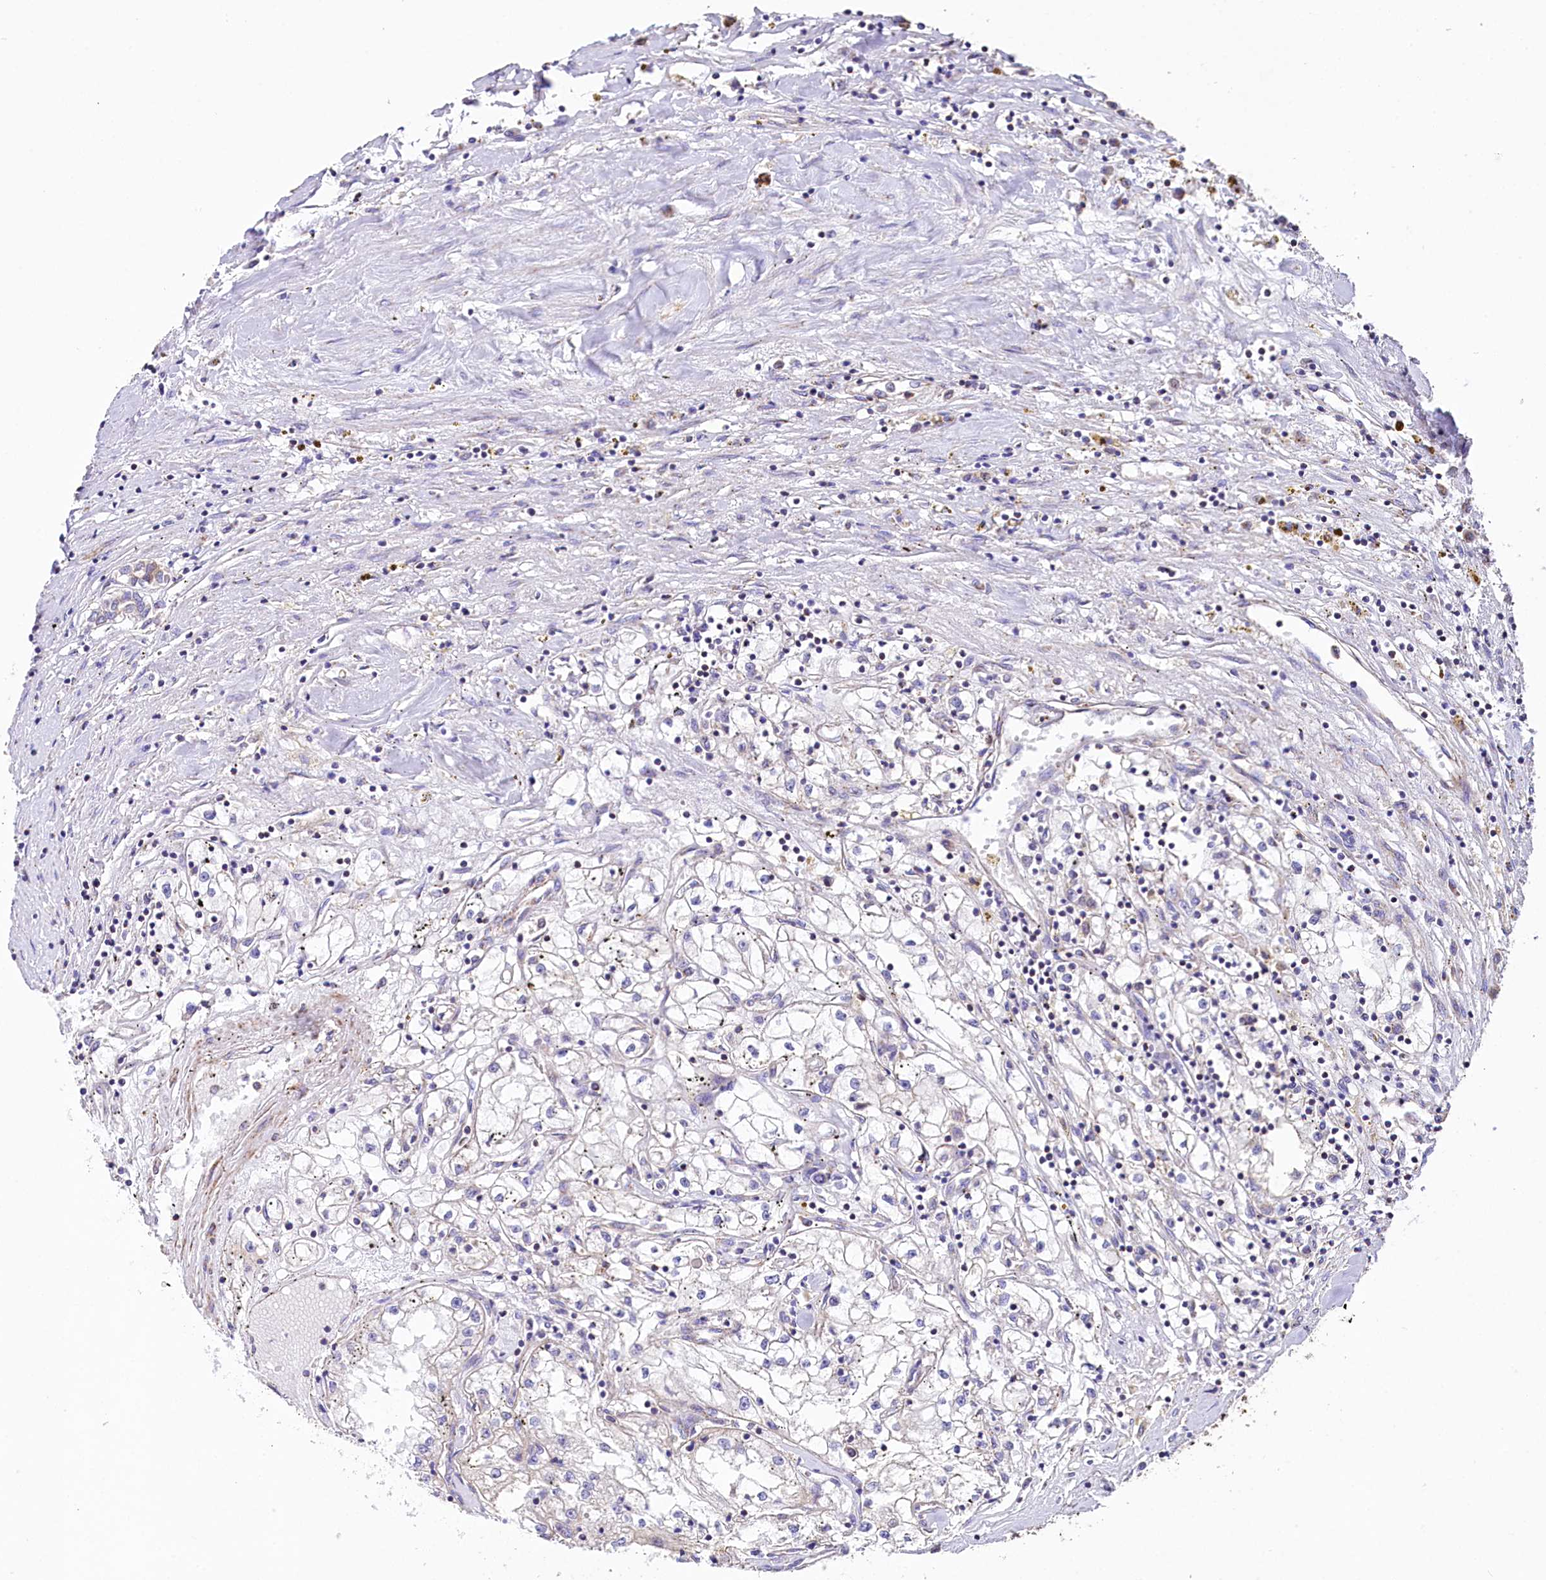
{"staining": {"intensity": "weak", "quantity": "25%-75%", "location": "cytoplasmic/membranous"}, "tissue": "renal cancer", "cell_type": "Tumor cells", "image_type": "cancer", "snomed": [{"axis": "morphology", "description": "Adenocarcinoma, NOS"}, {"axis": "topography", "description": "Kidney"}], "caption": "Immunohistochemical staining of human renal cancer displays low levels of weak cytoplasmic/membranous protein expression in about 25%-75% of tumor cells.", "gene": "APLP2", "patient": {"sex": "male", "age": 56}}